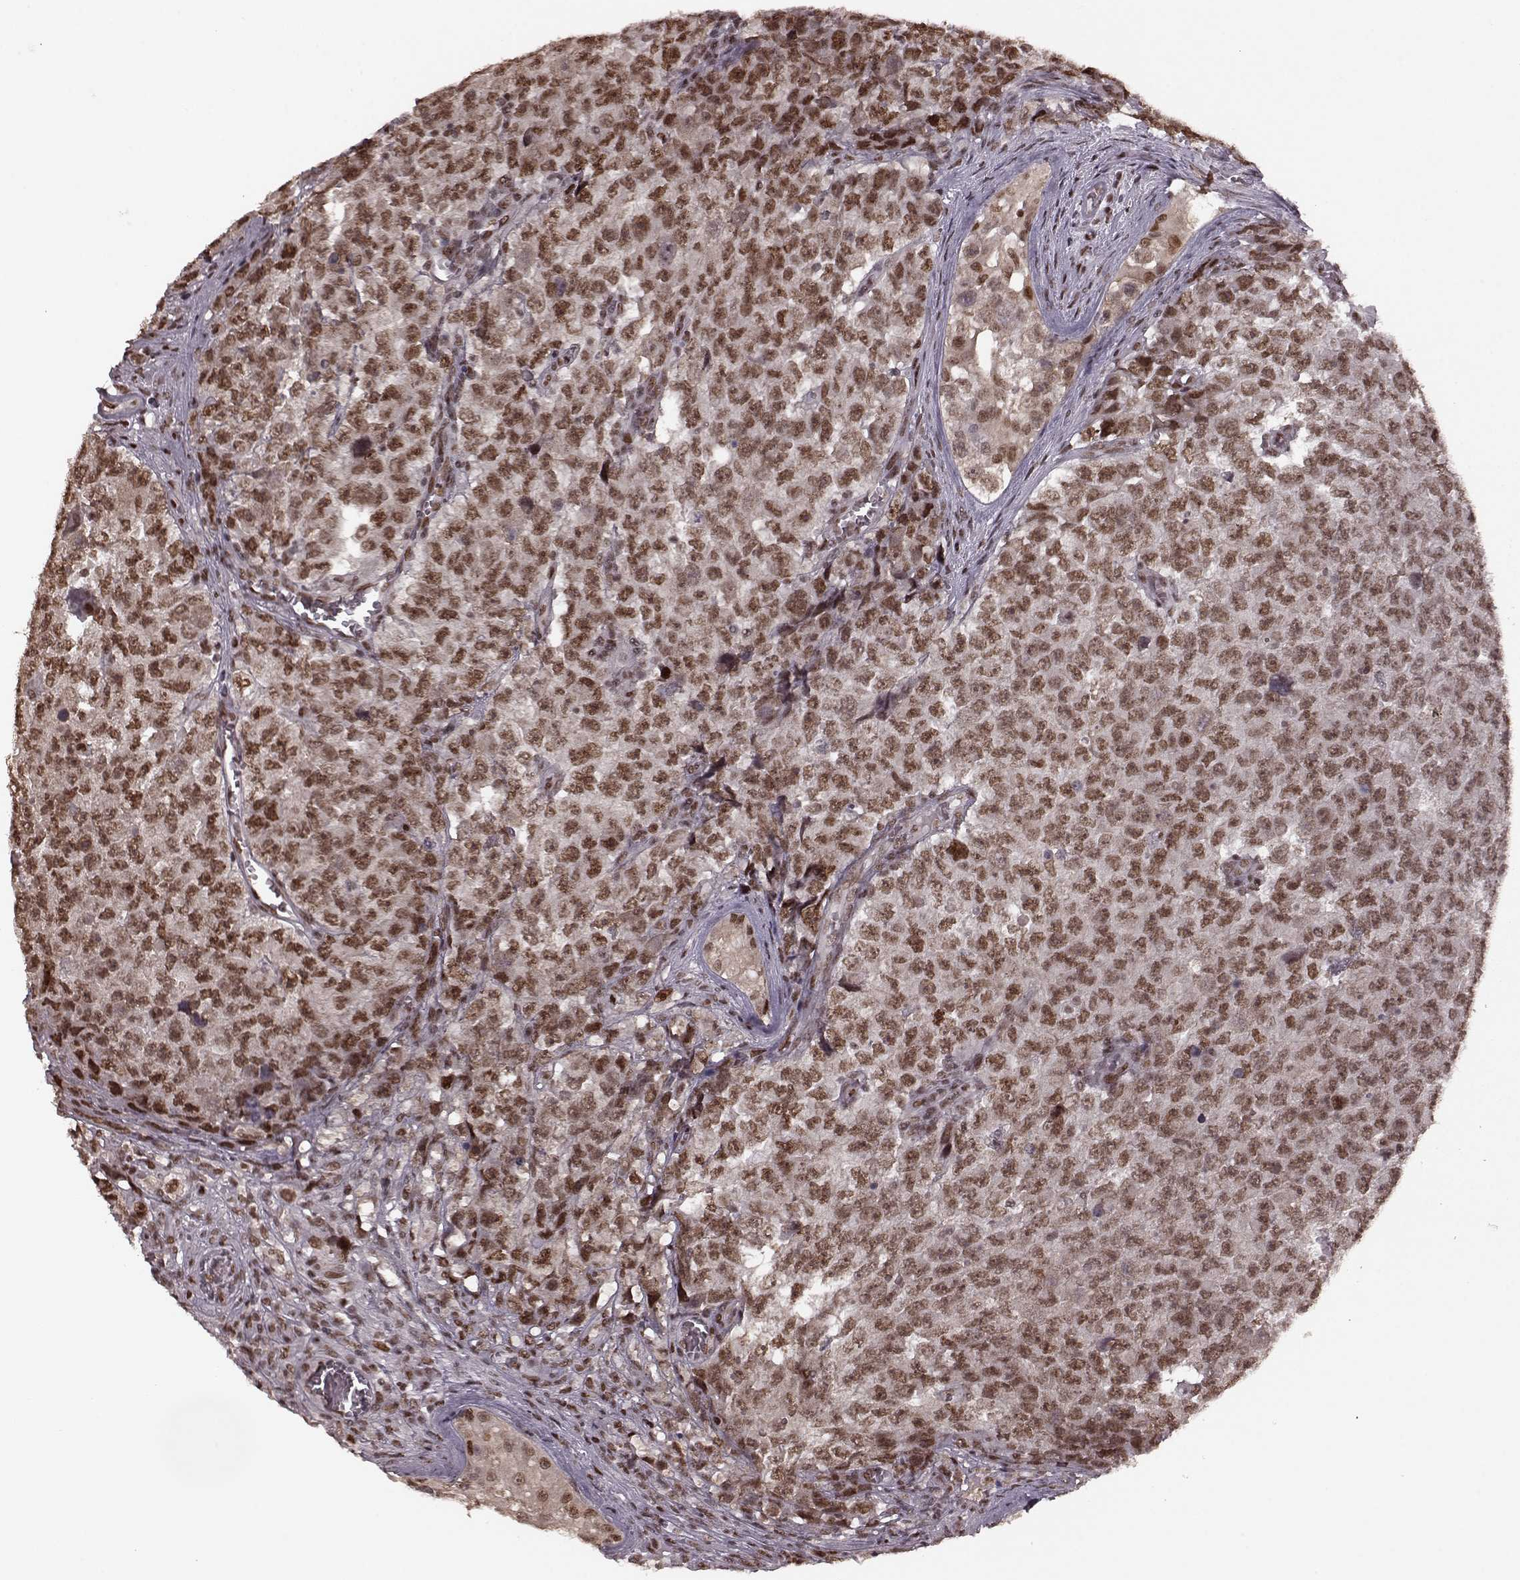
{"staining": {"intensity": "strong", "quantity": ">75%", "location": "nuclear"}, "tissue": "testis cancer", "cell_type": "Tumor cells", "image_type": "cancer", "snomed": [{"axis": "morphology", "description": "Carcinoma, Embryonal, NOS"}, {"axis": "topography", "description": "Testis"}], "caption": "Testis embryonal carcinoma stained for a protein displays strong nuclear positivity in tumor cells. Using DAB (3,3'-diaminobenzidine) (brown) and hematoxylin (blue) stains, captured at high magnification using brightfield microscopy.", "gene": "NR2C1", "patient": {"sex": "male", "age": 23}}